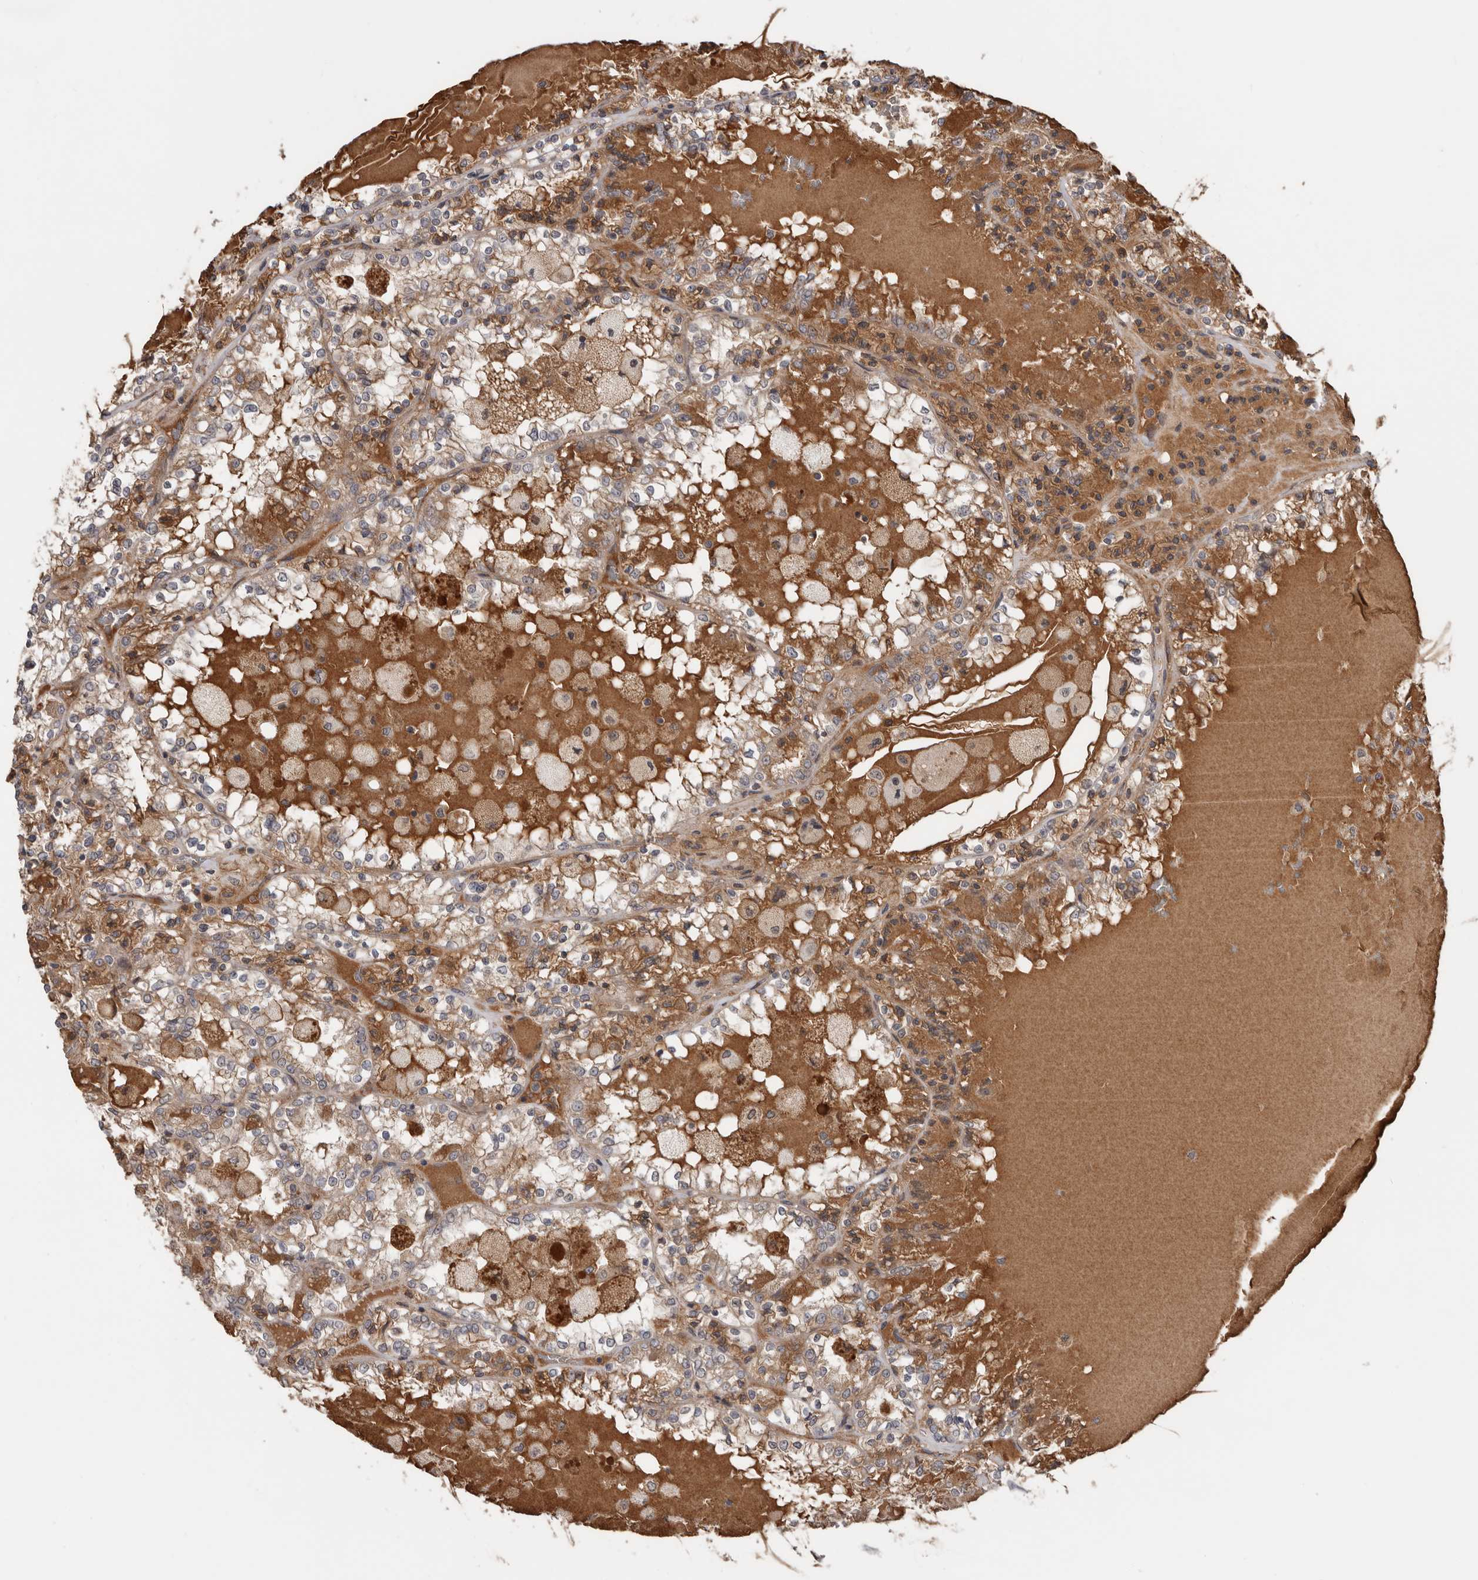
{"staining": {"intensity": "weak", "quantity": "25%-75%", "location": "cytoplasmic/membranous"}, "tissue": "renal cancer", "cell_type": "Tumor cells", "image_type": "cancer", "snomed": [{"axis": "morphology", "description": "Adenocarcinoma, NOS"}, {"axis": "topography", "description": "Kidney"}], "caption": "Tumor cells reveal low levels of weak cytoplasmic/membranous staining in about 25%-75% of cells in human adenocarcinoma (renal).", "gene": "NMUR1", "patient": {"sex": "female", "age": 56}}